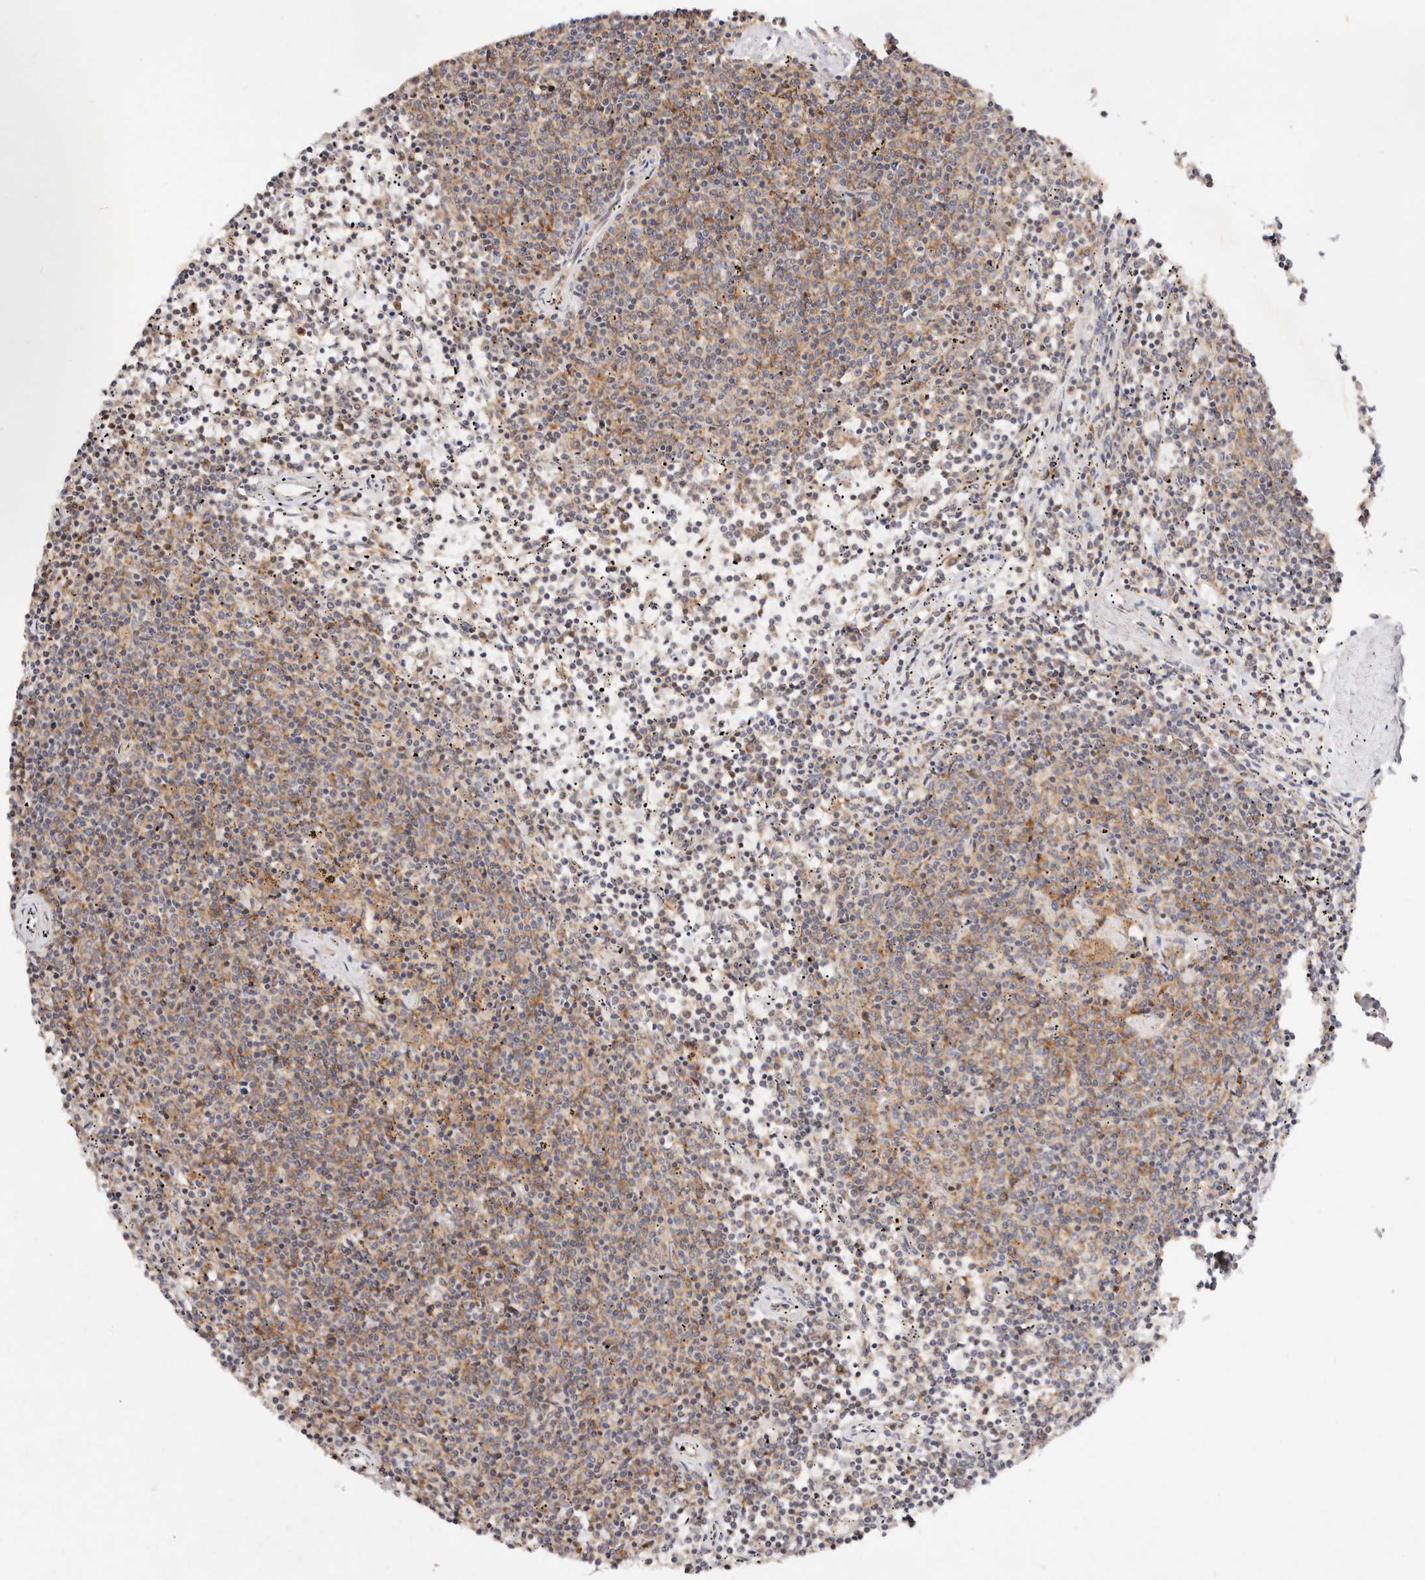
{"staining": {"intensity": "weak", "quantity": ">75%", "location": "cytoplasmic/membranous"}, "tissue": "lymphoma", "cell_type": "Tumor cells", "image_type": "cancer", "snomed": [{"axis": "morphology", "description": "Malignant lymphoma, non-Hodgkin's type, Low grade"}, {"axis": "topography", "description": "Spleen"}], "caption": "High-power microscopy captured an immunohistochemistry (IHC) histopathology image of malignant lymphoma, non-Hodgkin's type (low-grade), revealing weak cytoplasmic/membranous positivity in about >75% of tumor cells.", "gene": "GNA13", "patient": {"sex": "female", "age": 50}}